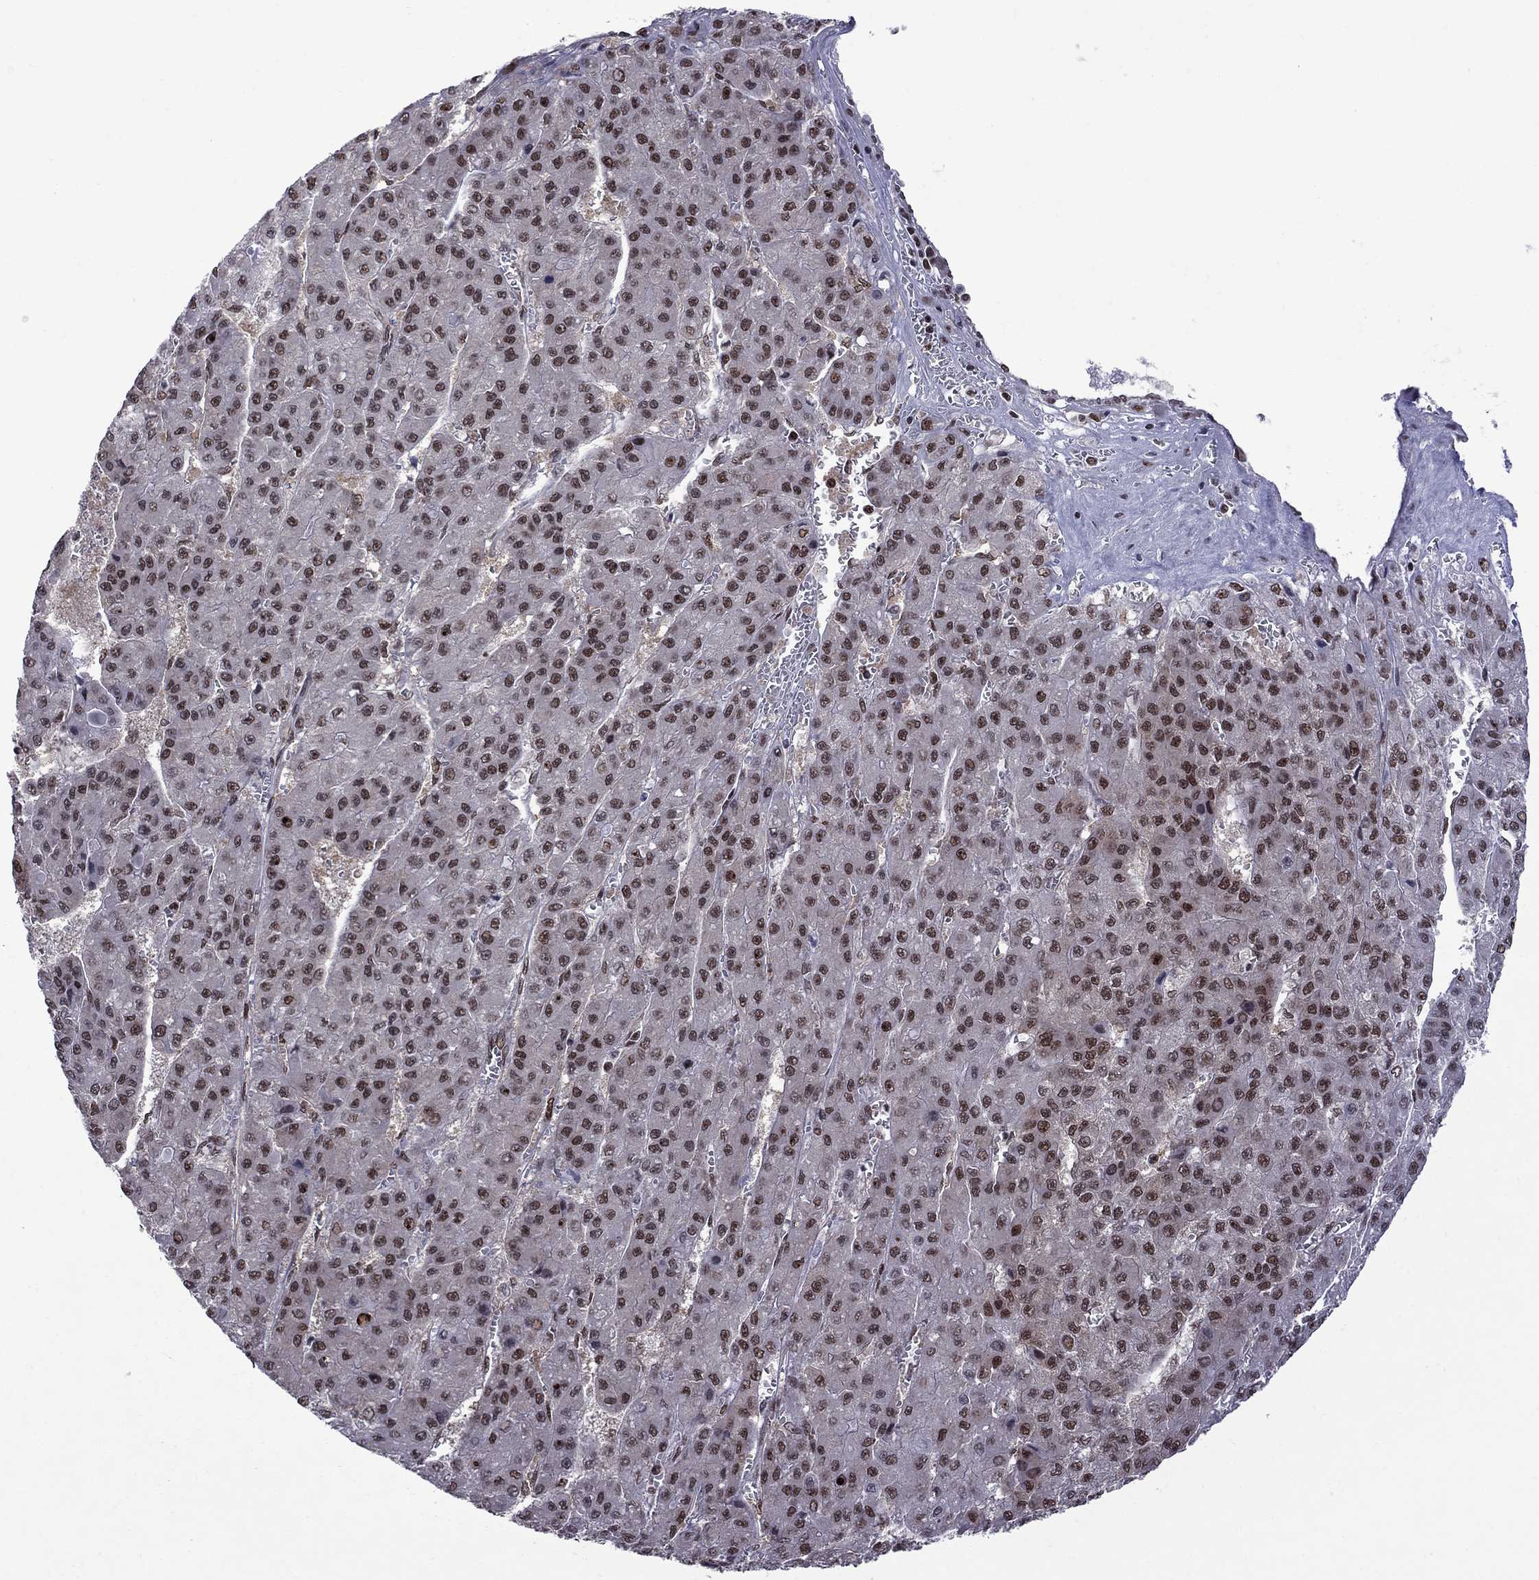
{"staining": {"intensity": "strong", "quantity": "25%-75%", "location": "nuclear"}, "tissue": "liver cancer", "cell_type": "Tumor cells", "image_type": "cancer", "snomed": [{"axis": "morphology", "description": "Carcinoma, Hepatocellular, NOS"}, {"axis": "topography", "description": "Liver"}], "caption": "Protein expression by IHC shows strong nuclear staining in about 25%-75% of tumor cells in liver hepatocellular carcinoma.", "gene": "MED25", "patient": {"sex": "male", "age": 70}}